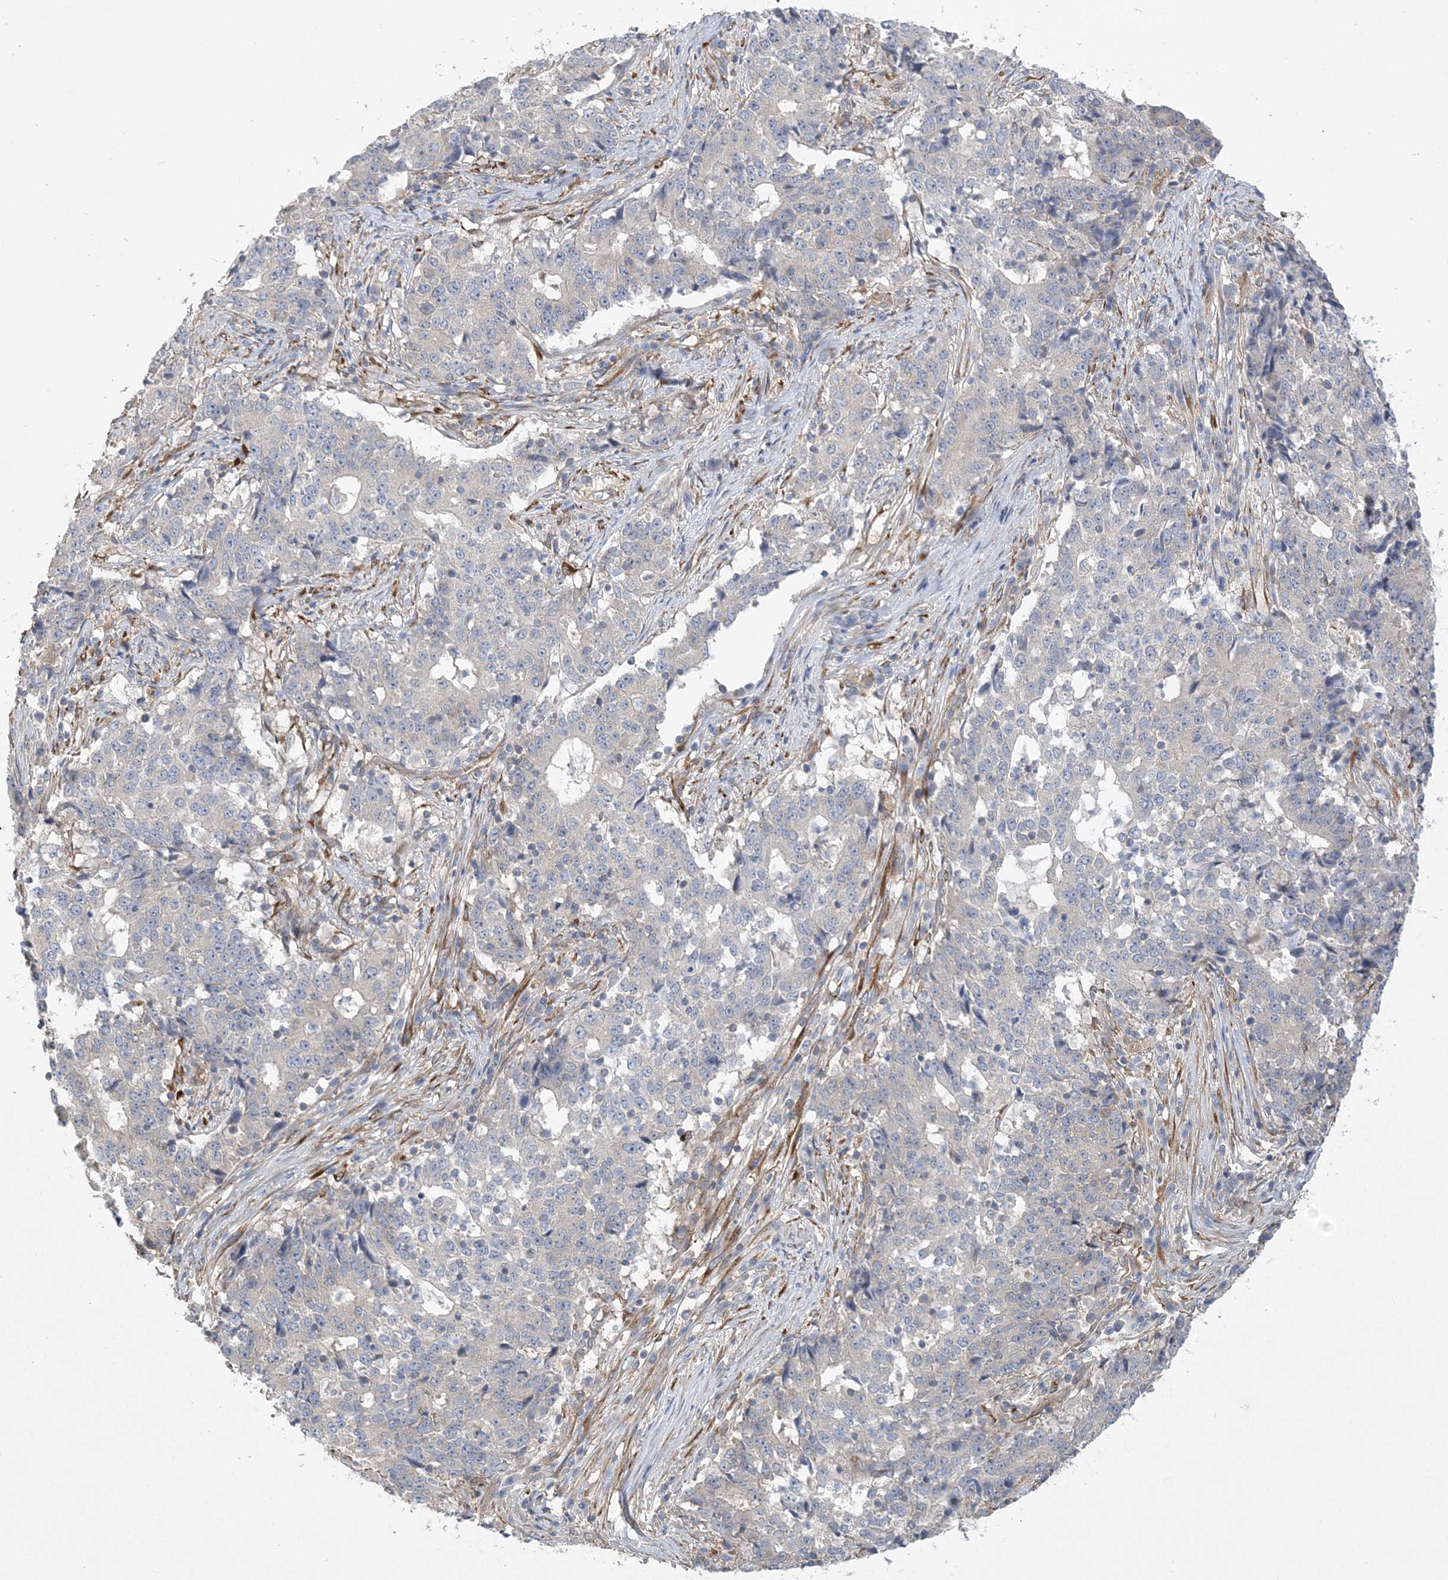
{"staining": {"intensity": "negative", "quantity": "none", "location": "none"}, "tissue": "stomach cancer", "cell_type": "Tumor cells", "image_type": "cancer", "snomed": [{"axis": "morphology", "description": "Adenocarcinoma, NOS"}, {"axis": "topography", "description": "Stomach"}], "caption": "An image of human stomach adenocarcinoma is negative for staining in tumor cells.", "gene": "MAP4K5", "patient": {"sex": "male", "age": 59}}